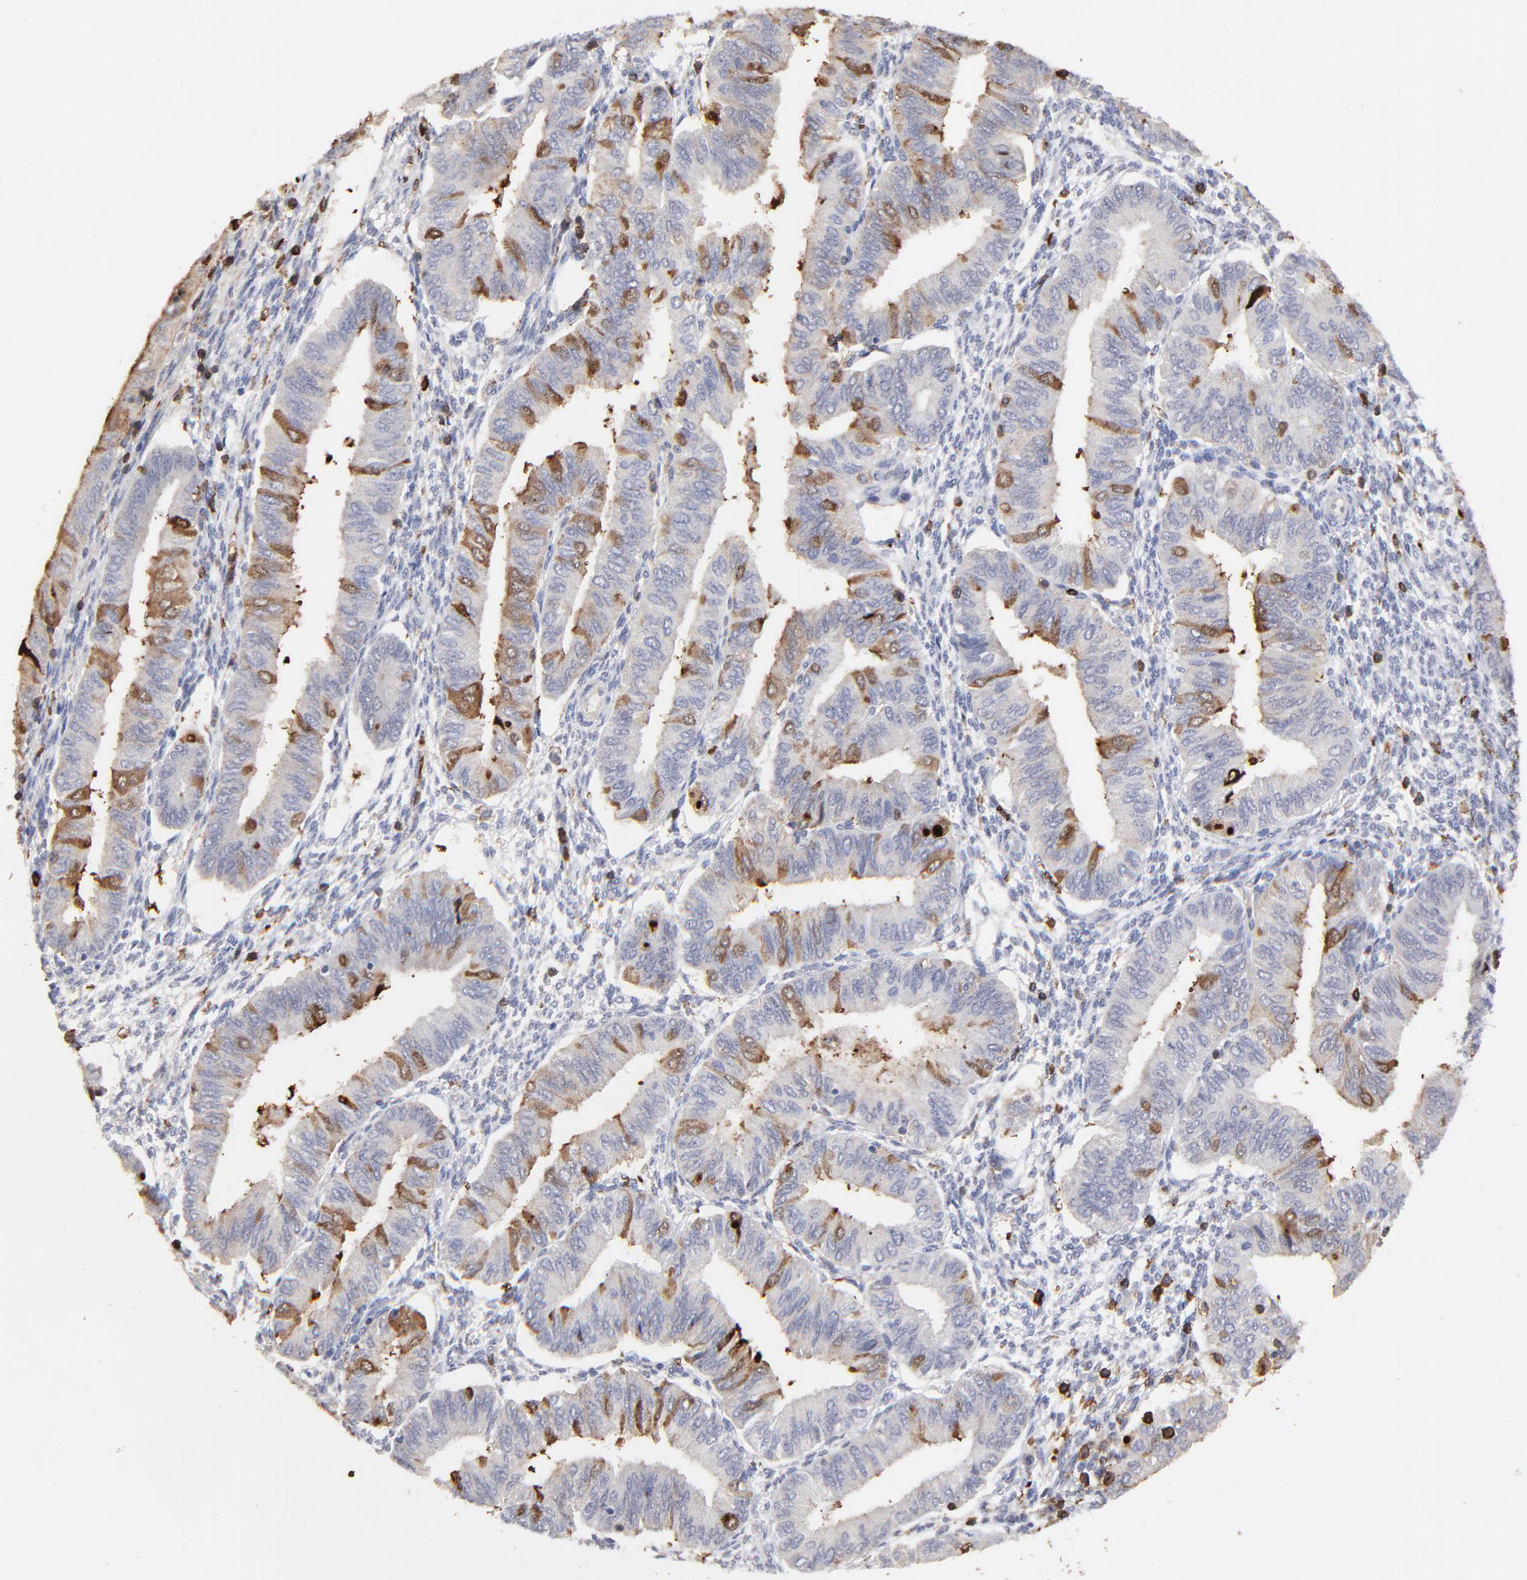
{"staining": {"intensity": "moderate", "quantity": "25%-75%", "location": "cytoplasmic/membranous"}, "tissue": "endometrial cancer", "cell_type": "Tumor cells", "image_type": "cancer", "snomed": [{"axis": "morphology", "description": "Adenocarcinoma, NOS"}, {"axis": "topography", "description": "Endometrium"}], "caption": "Endometrial cancer tissue reveals moderate cytoplasmic/membranous expression in approximately 25%-75% of tumor cells, visualized by immunohistochemistry.", "gene": "SLC6A14", "patient": {"sex": "female", "age": 51}}